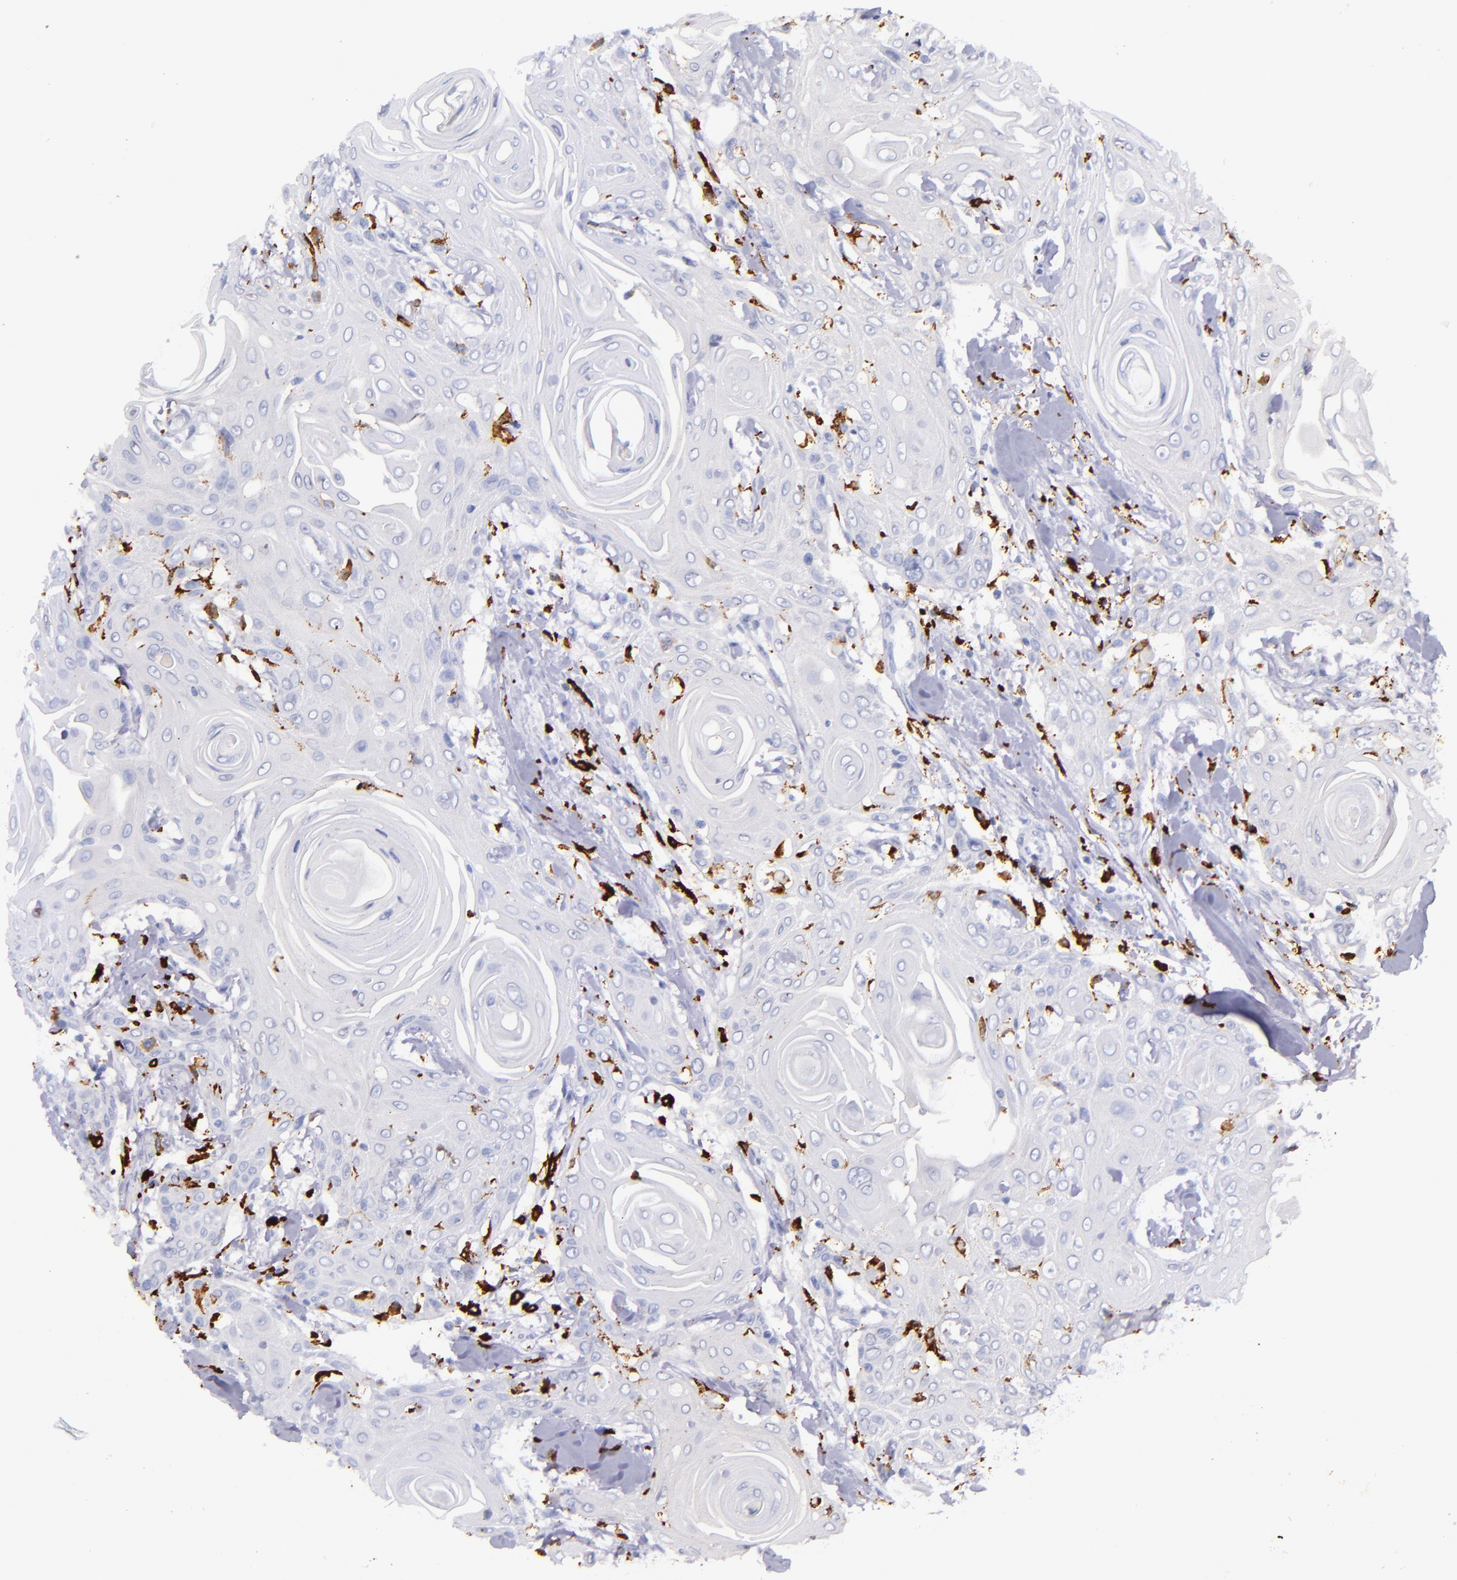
{"staining": {"intensity": "negative", "quantity": "none", "location": "none"}, "tissue": "head and neck cancer", "cell_type": "Tumor cells", "image_type": "cancer", "snomed": [{"axis": "morphology", "description": "Squamous cell carcinoma, NOS"}, {"axis": "morphology", "description": "Squamous cell carcinoma, metastatic, NOS"}, {"axis": "topography", "description": "Lymph node"}, {"axis": "topography", "description": "Salivary gland"}, {"axis": "topography", "description": "Head-Neck"}], "caption": "A high-resolution histopathology image shows IHC staining of head and neck squamous cell carcinoma, which displays no significant staining in tumor cells.", "gene": "CD163", "patient": {"sex": "female", "age": 74}}